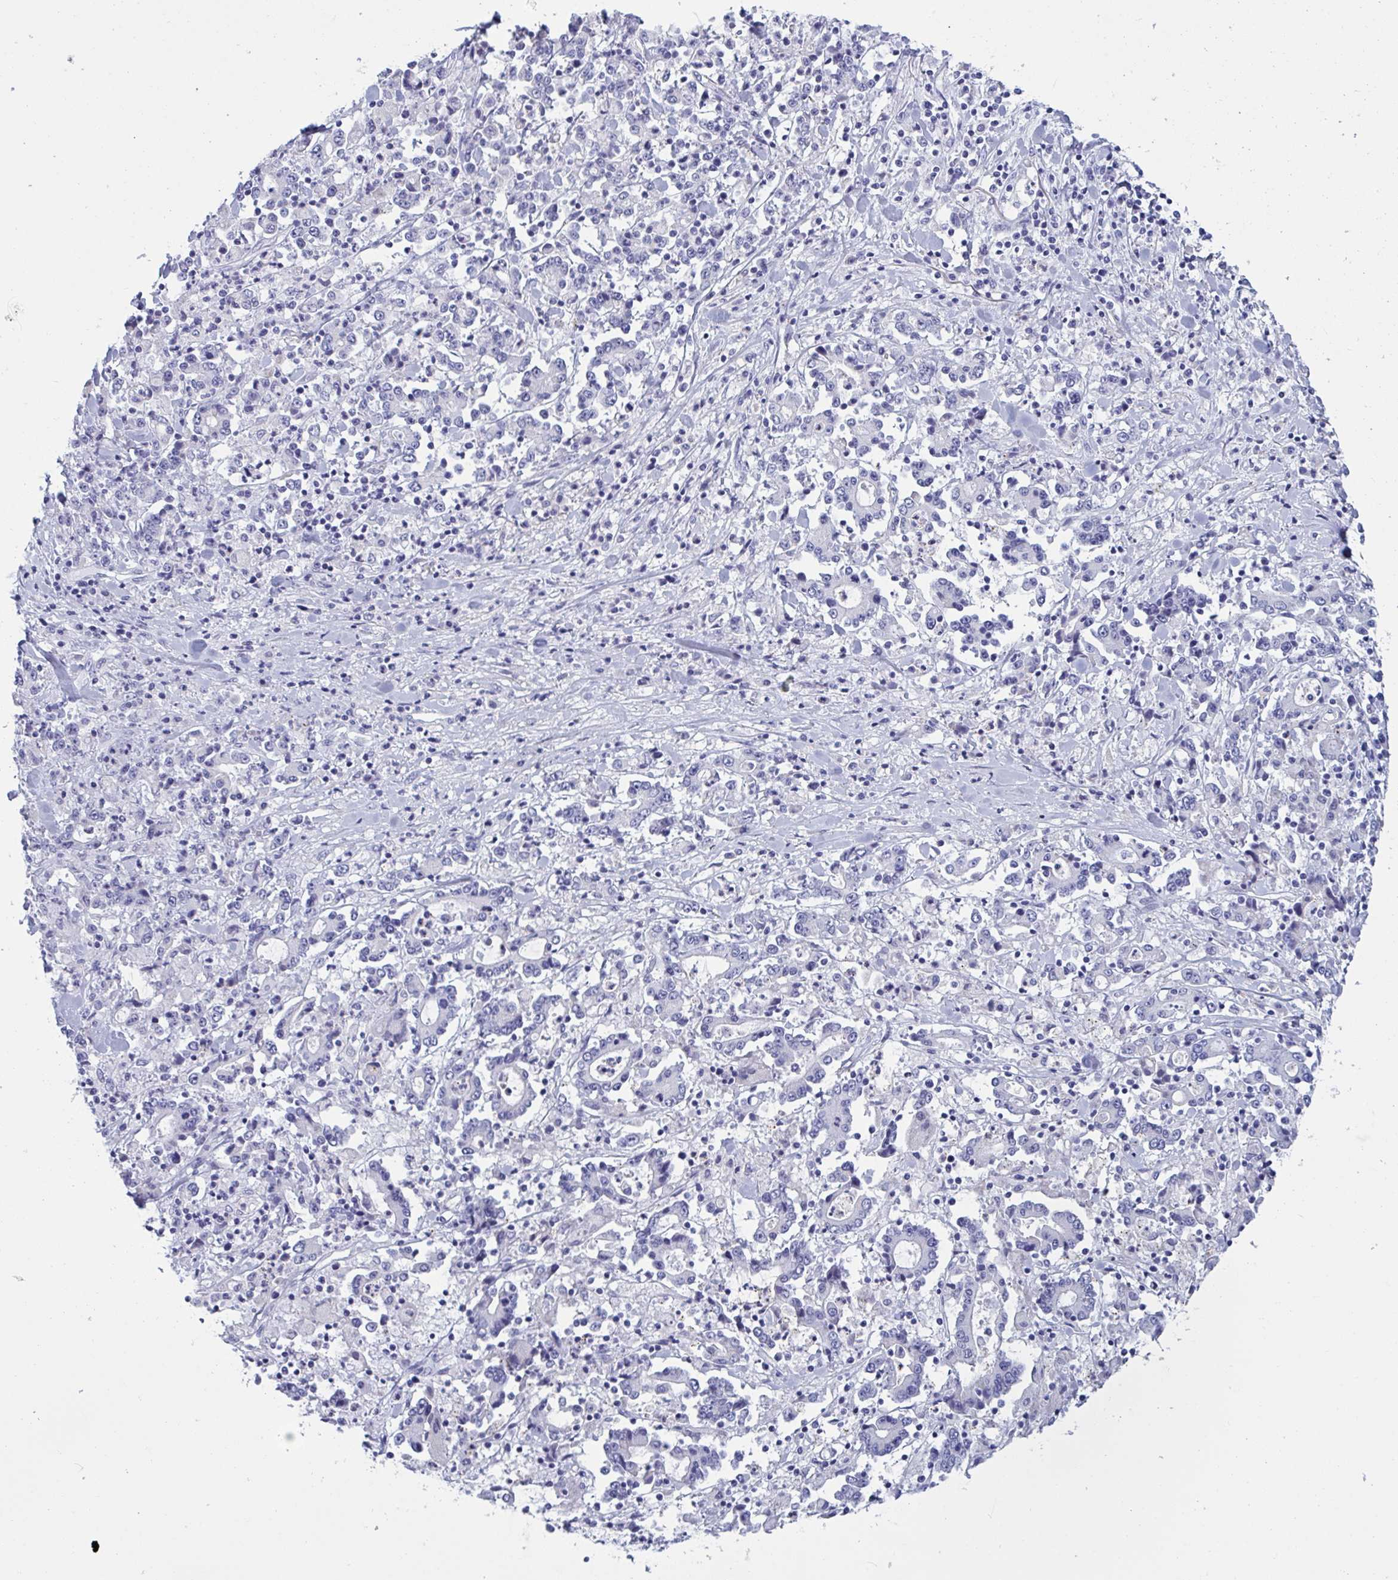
{"staining": {"intensity": "negative", "quantity": "none", "location": "none"}, "tissue": "stomach cancer", "cell_type": "Tumor cells", "image_type": "cancer", "snomed": [{"axis": "morphology", "description": "Adenocarcinoma, NOS"}, {"axis": "topography", "description": "Stomach, upper"}], "caption": "DAB immunohistochemical staining of adenocarcinoma (stomach) exhibits no significant expression in tumor cells.", "gene": "OXLD1", "patient": {"sex": "male", "age": 68}}